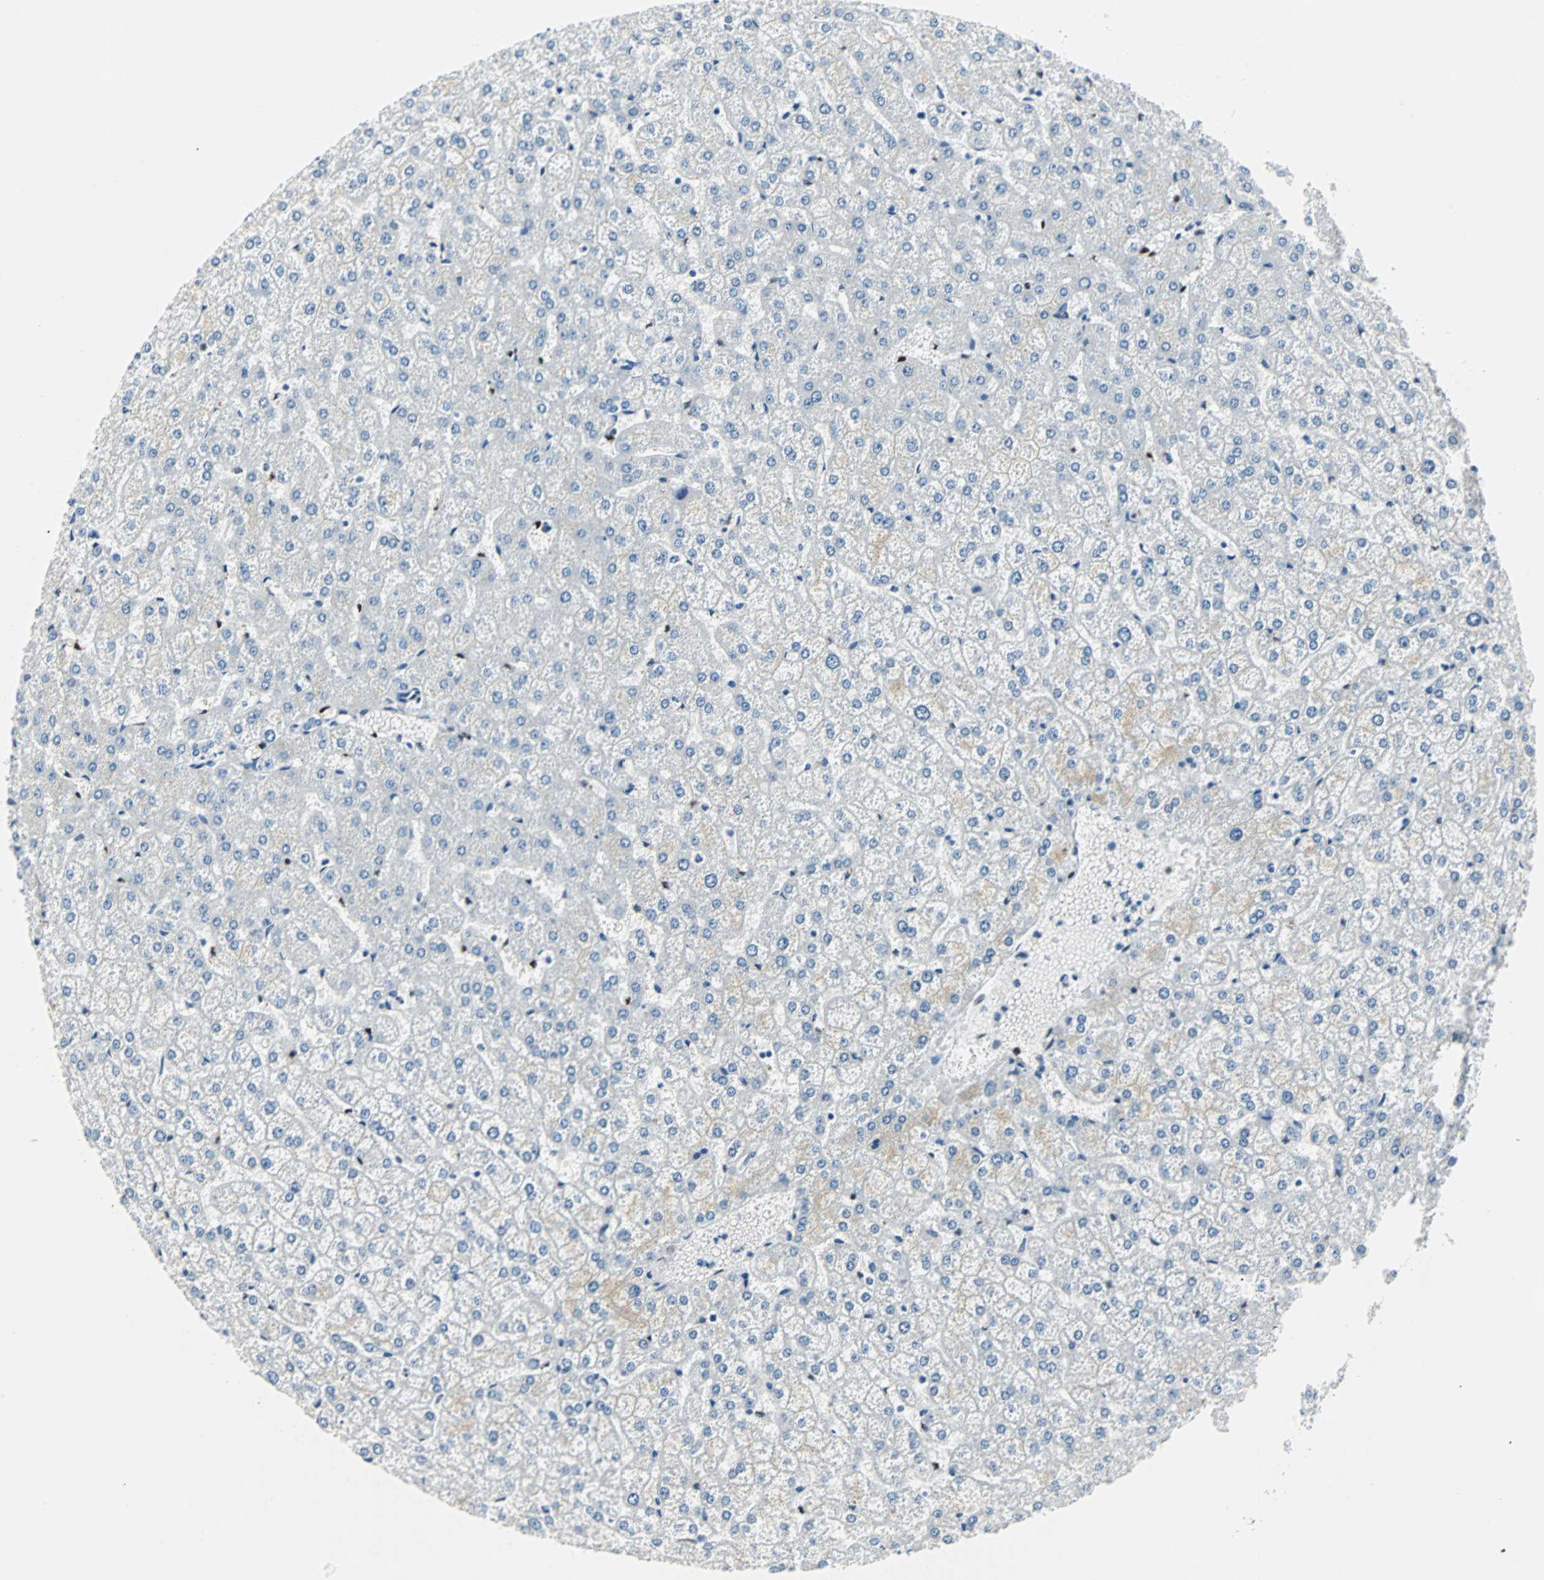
{"staining": {"intensity": "negative", "quantity": "none", "location": "none"}, "tissue": "liver", "cell_type": "Cholangiocytes", "image_type": "normal", "snomed": [{"axis": "morphology", "description": "Normal tissue, NOS"}, {"axis": "topography", "description": "Liver"}], "caption": "Immunohistochemistry image of normal liver: human liver stained with DAB (3,3'-diaminobenzidine) displays no significant protein expression in cholangiocytes.", "gene": "IL33", "patient": {"sex": "female", "age": 32}}